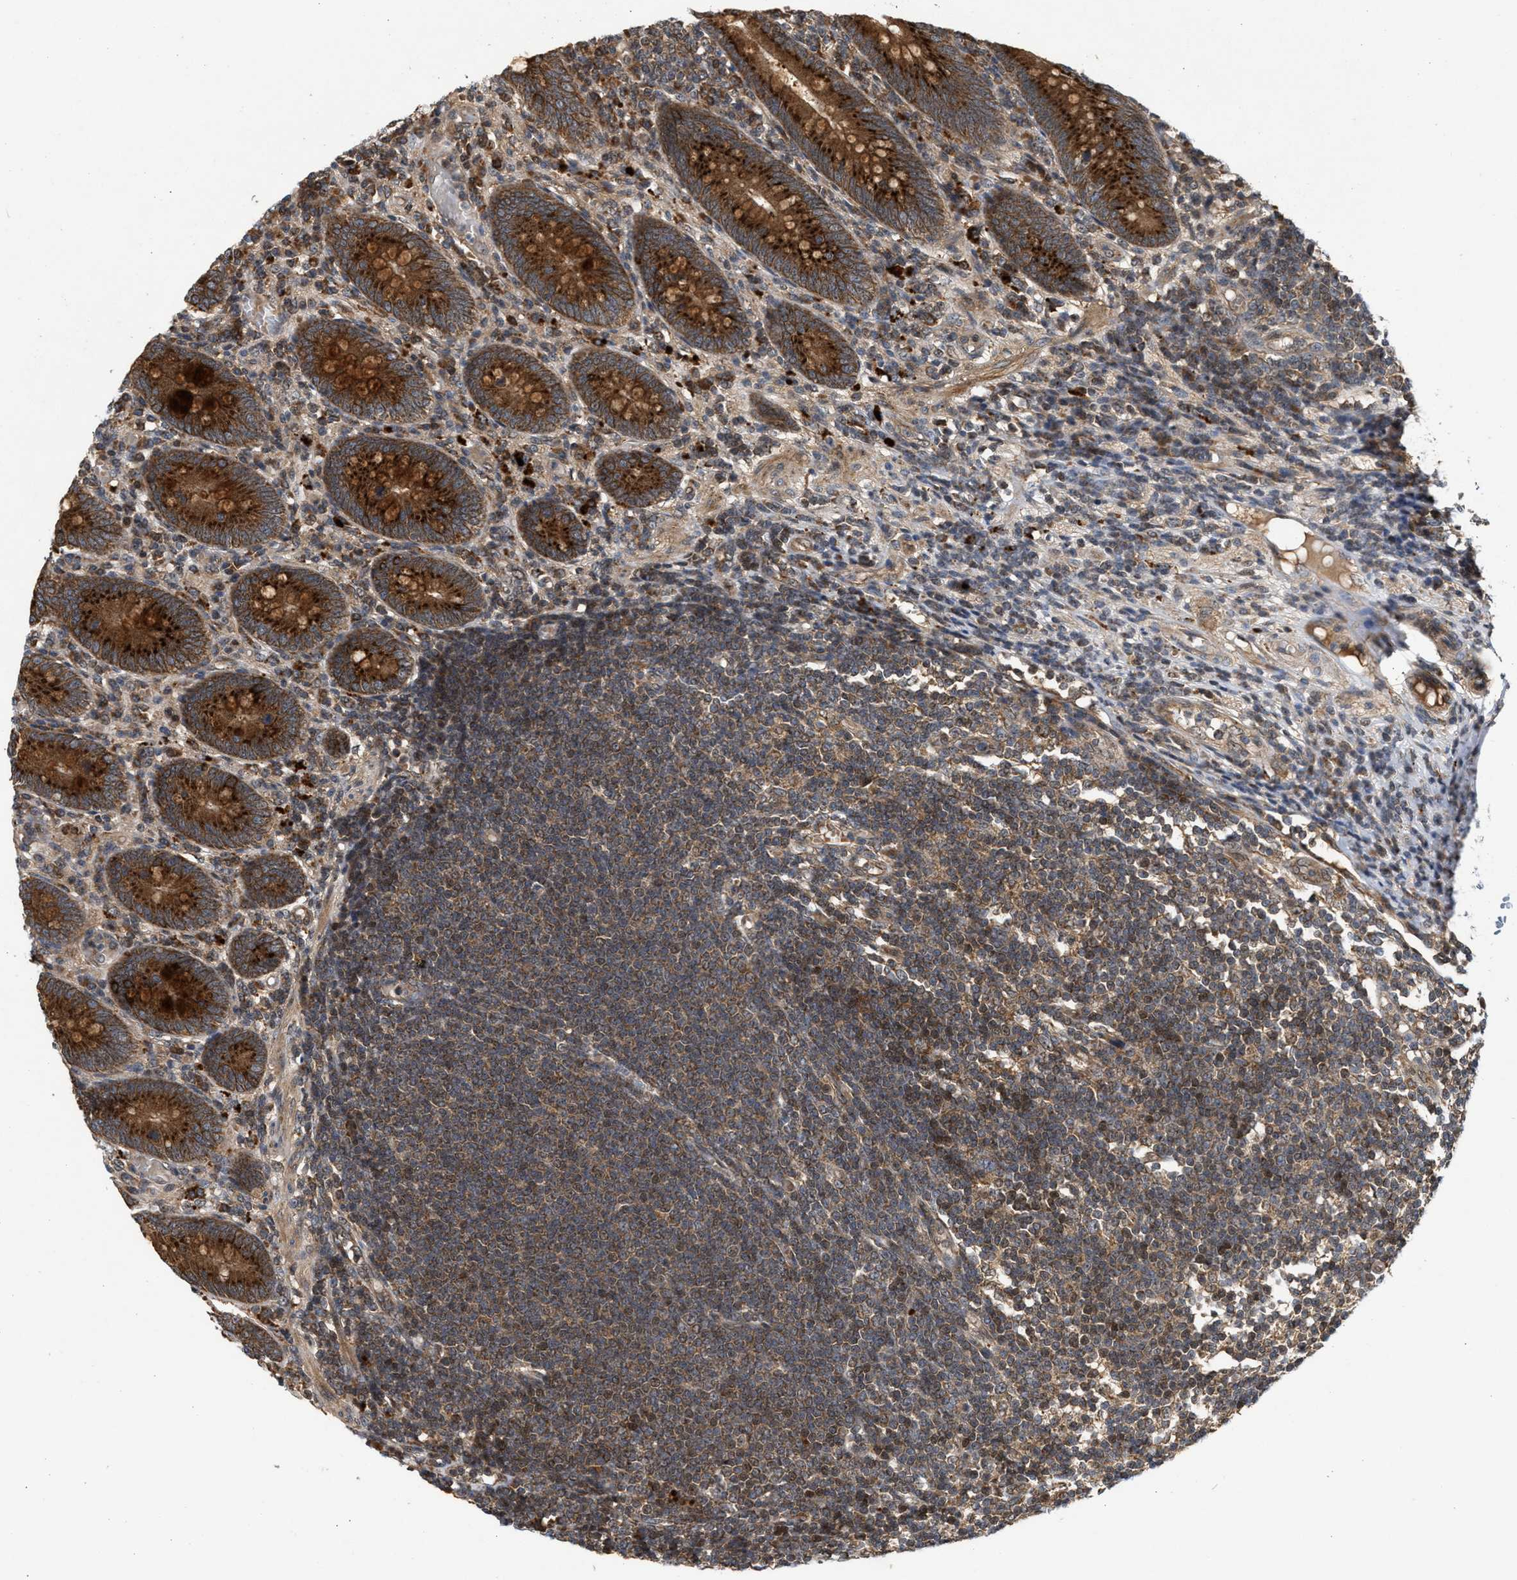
{"staining": {"intensity": "strong", "quantity": ">75%", "location": "cytoplasmic/membranous"}, "tissue": "appendix", "cell_type": "Glandular cells", "image_type": "normal", "snomed": [{"axis": "morphology", "description": "Normal tissue, NOS"}, {"axis": "morphology", "description": "Inflammation, NOS"}, {"axis": "topography", "description": "Appendix"}], "caption": "Immunohistochemistry (IHC) micrograph of unremarkable appendix: appendix stained using IHC shows high levels of strong protein expression localized specifically in the cytoplasmic/membranous of glandular cells, appearing as a cytoplasmic/membranous brown color.", "gene": "CFLAR", "patient": {"sex": "male", "age": 46}}